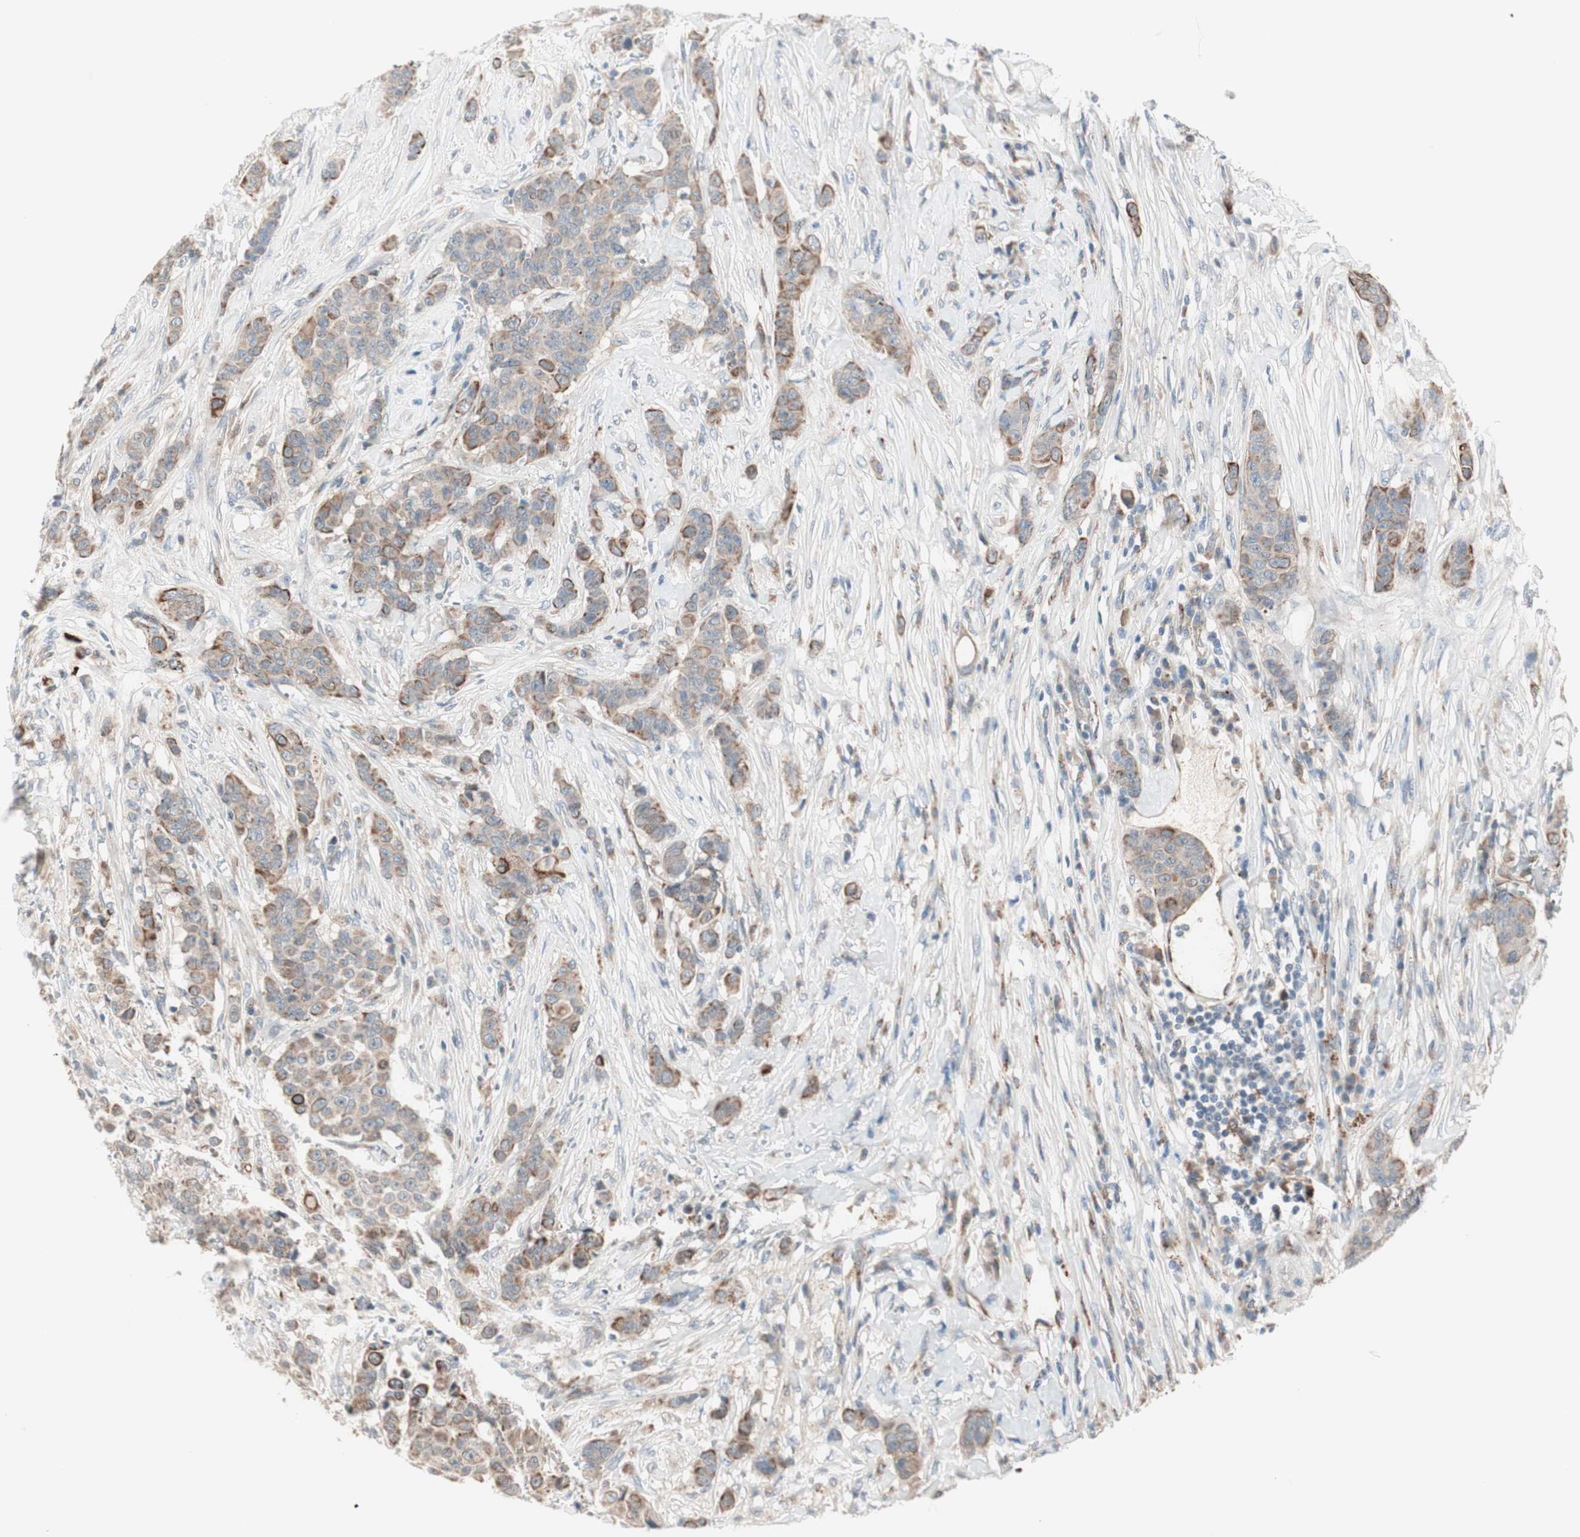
{"staining": {"intensity": "moderate", "quantity": "25%-75%", "location": "cytoplasmic/membranous"}, "tissue": "breast cancer", "cell_type": "Tumor cells", "image_type": "cancer", "snomed": [{"axis": "morphology", "description": "Duct carcinoma"}, {"axis": "topography", "description": "Breast"}], "caption": "A photomicrograph of human intraductal carcinoma (breast) stained for a protein displays moderate cytoplasmic/membranous brown staining in tumor cells.", "gene": "FGFR4", "patient": {"sex": "female", "age": 40}}